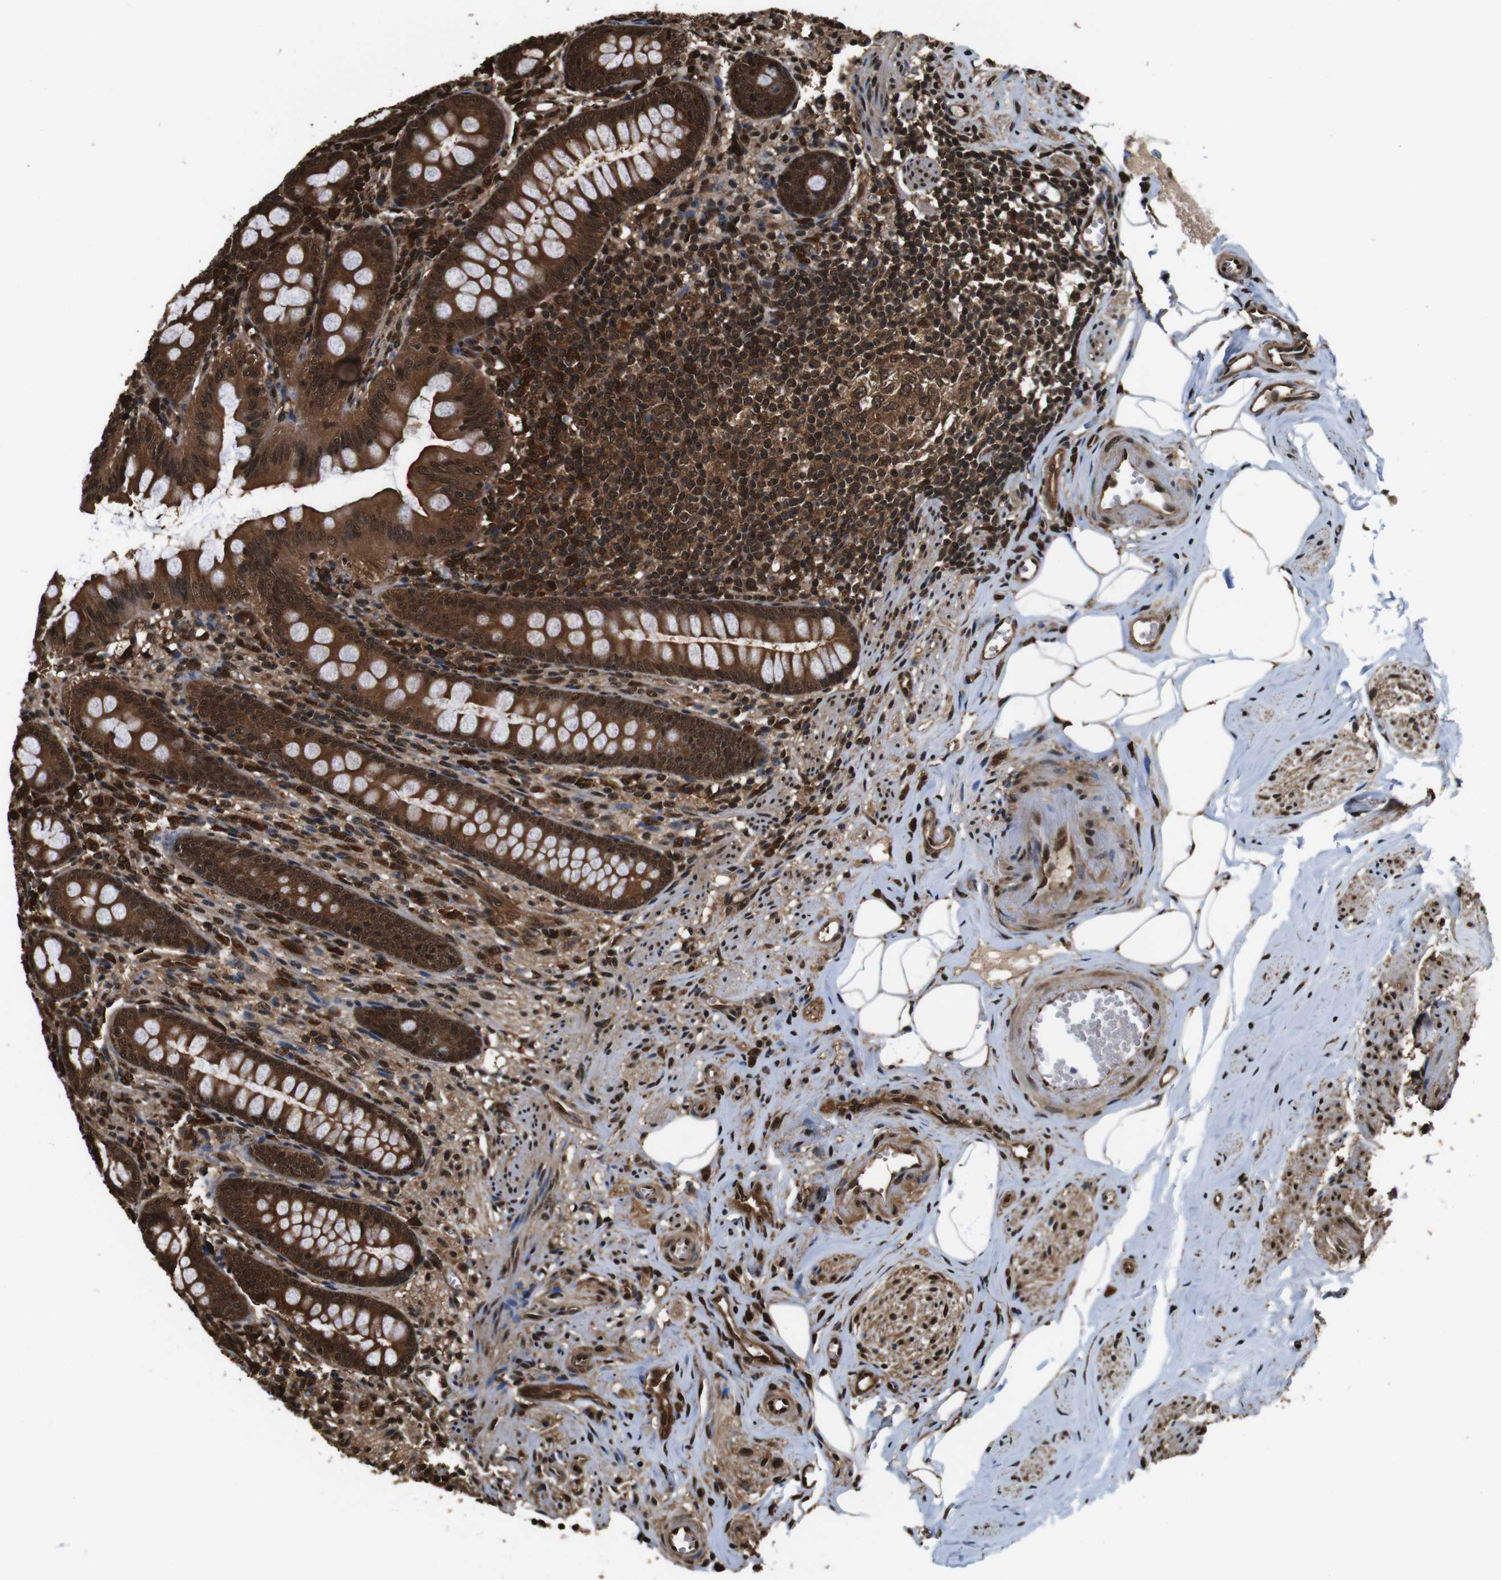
{"staining": {"intensity": "strong", "quantity": ">75%", "location": "cytoplasmic/membranous,nuclear"}, "tissue": "appendix", "cell_type": "Glandular cells", "image_type": "normal", "snomed": [{"axis": "morphology", "description": "Normal tissue, NOS"}, {"axis": "topography", "description": "Appendix"}], "caption": "A high-resolution photomicrograph shows IHC staining of unremarkable appendix, which displays strong cytoplasmic/membranous,nuclear staining in about >75% of glandular cells.", "gene": "VCP", "patient": {"sex": "female", "age": 77}}